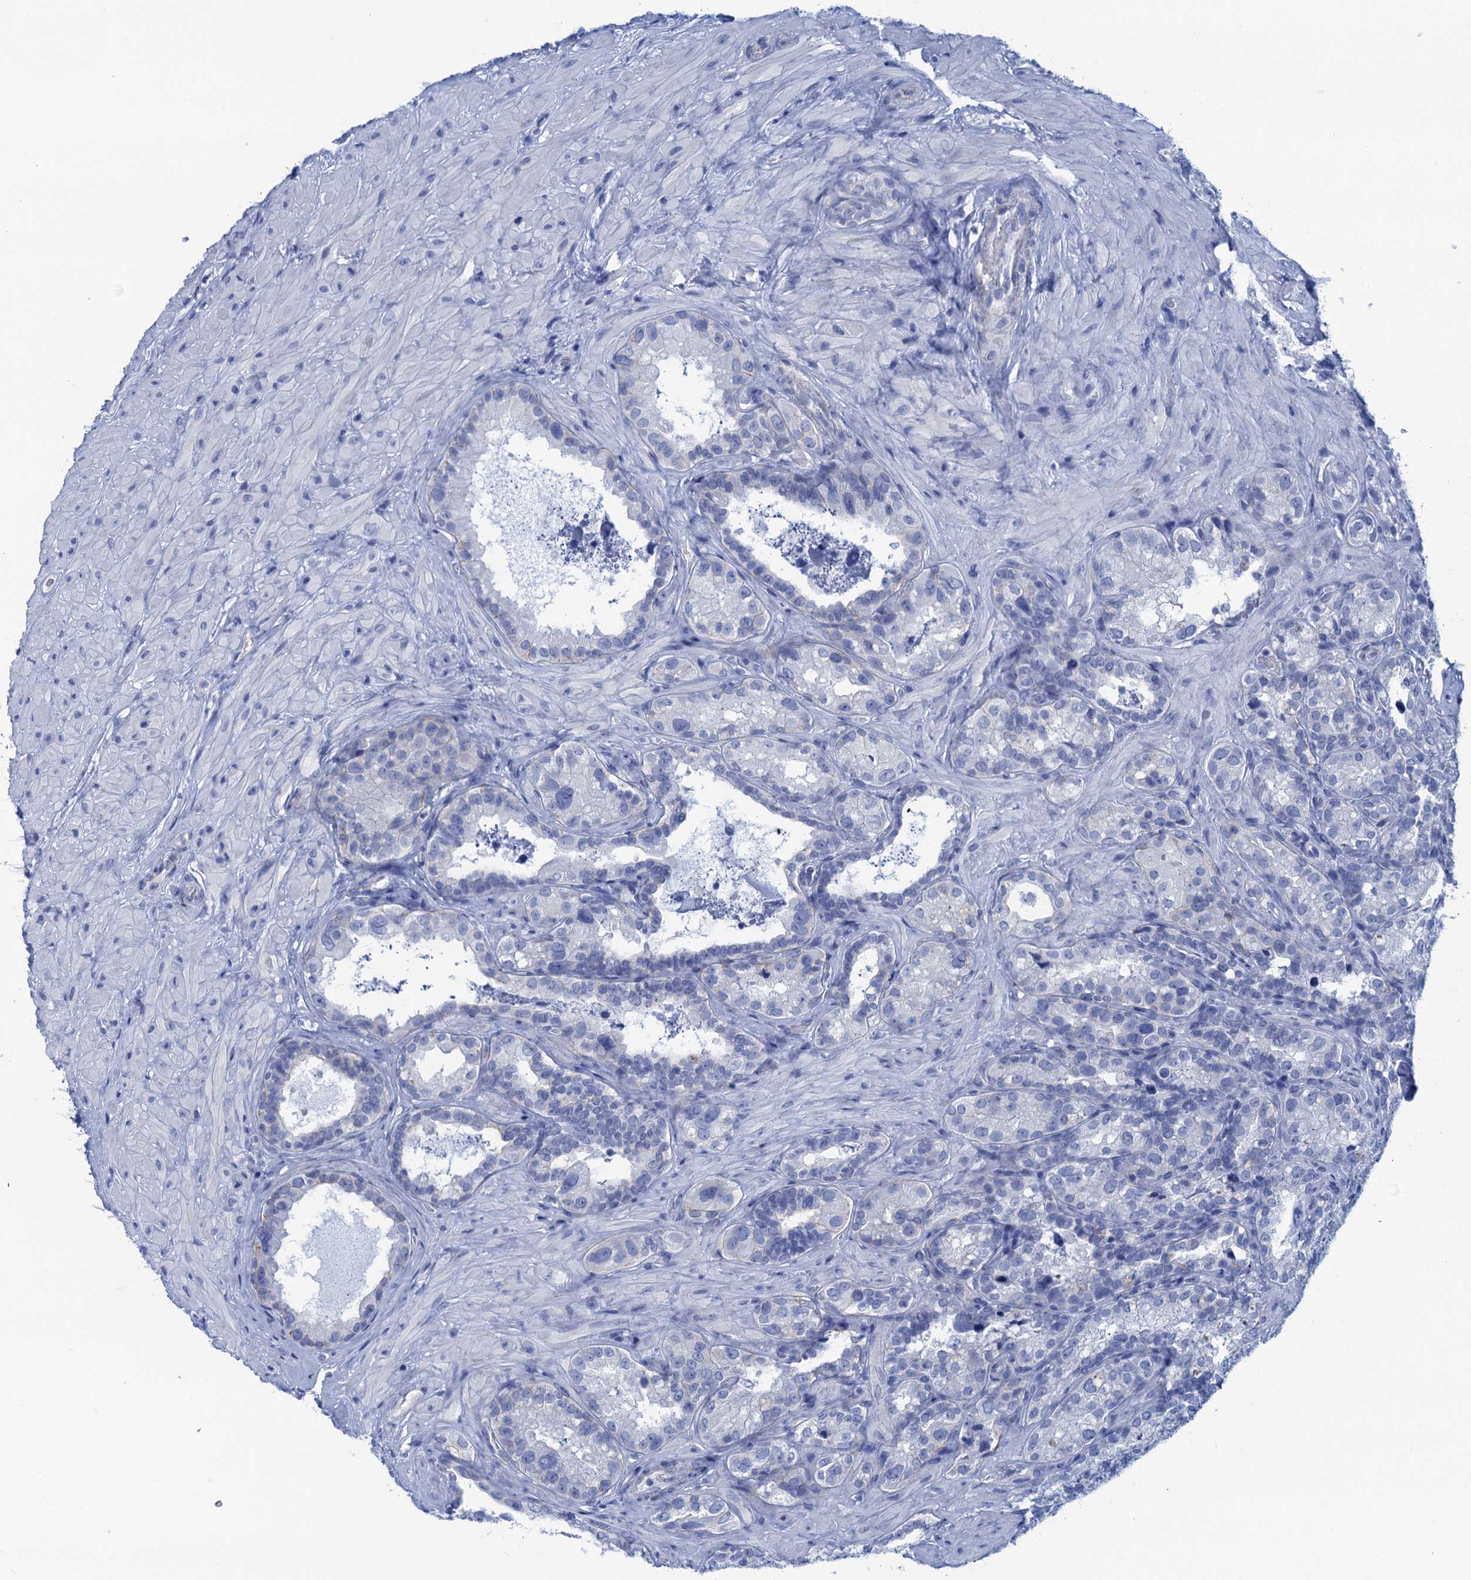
{"staining": {"intensity": "negative", "quantity": "none", "location": "none"}, "tissue": "seminal vesicle", "cell_type": "Glandular cells", "image_type": "normal", "snomed": [{"axis": "morphology", "description": "Normal tissue, NOS"}, {"axis": "topography", "description": "Seminal veicle"}, {"axis": "topography", "description": "Peripheral nerve tissue"}], "caption": "Immunohistochemistry (IHC) image of normal seminal vesicle: seminal vesicle stained with DAB (3,3'-diaminobenzidine) shows no significant protein positivity in glandular cells.", "gene": "CALML5", "patient": {"sex": "male", "age": 67}}